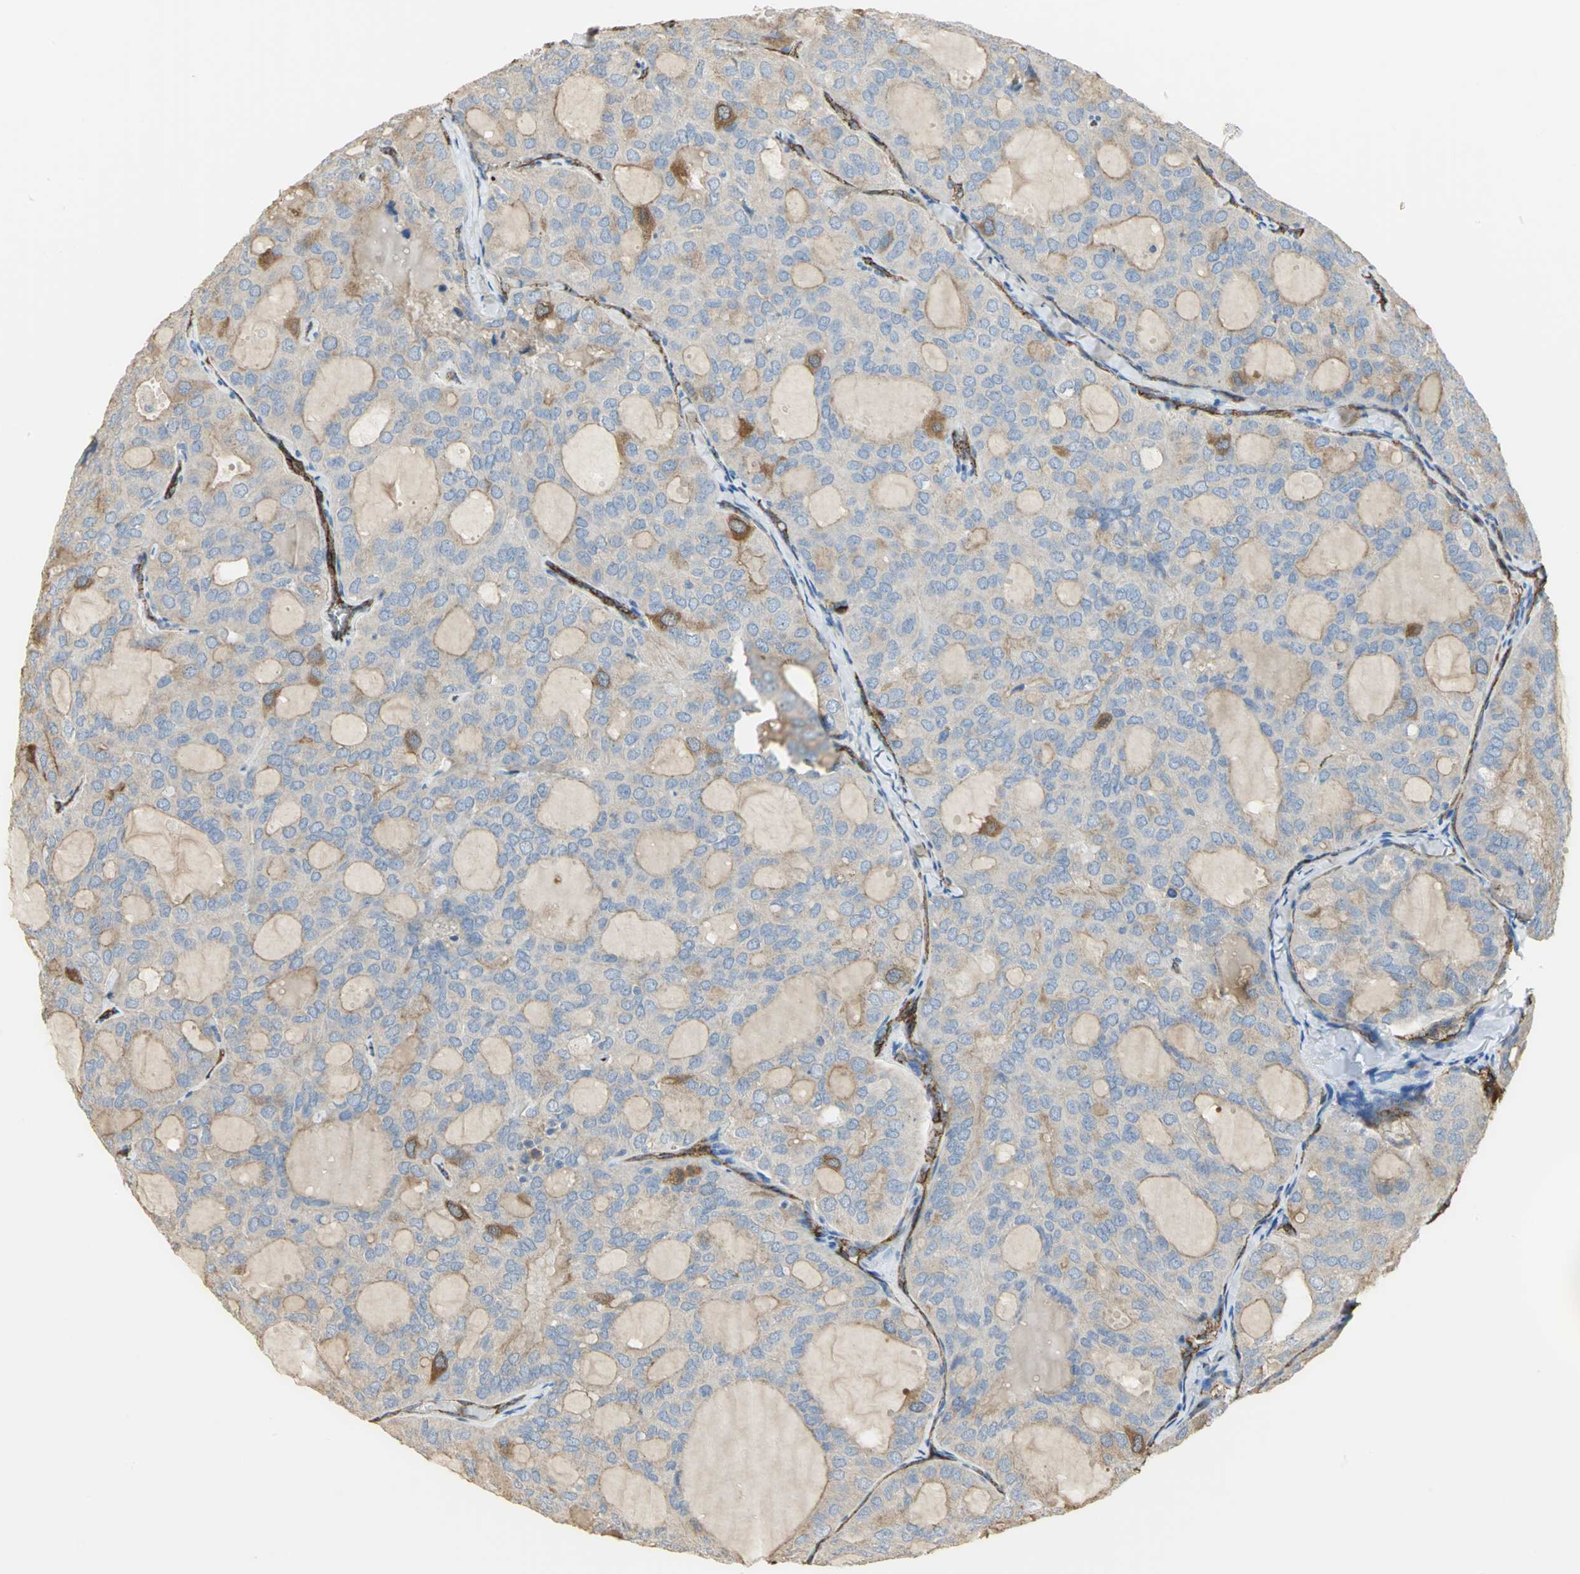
{"staining": {"intensity": "strong", "quantity": "<25%", "location": "cytoplasmic/membranous"}, "tissue": "thyroid cancer", "cell_type": "Tumor cells", "image_type": "cancer", "snomed": [{"axis": "morphology", "description": "Follicular adenoma carcinoma, NOS"}, {"axis": "topography", "description": "Thyroid gland"}], "caption": "Immunohistochemical staining of thyroid cancer shows medium levels of strong cytoplasmic/membranous staining in approximately <25% of tumor cells.", "gene": "DLGAP5", "patient": {"sex": "male", "age": 75}}